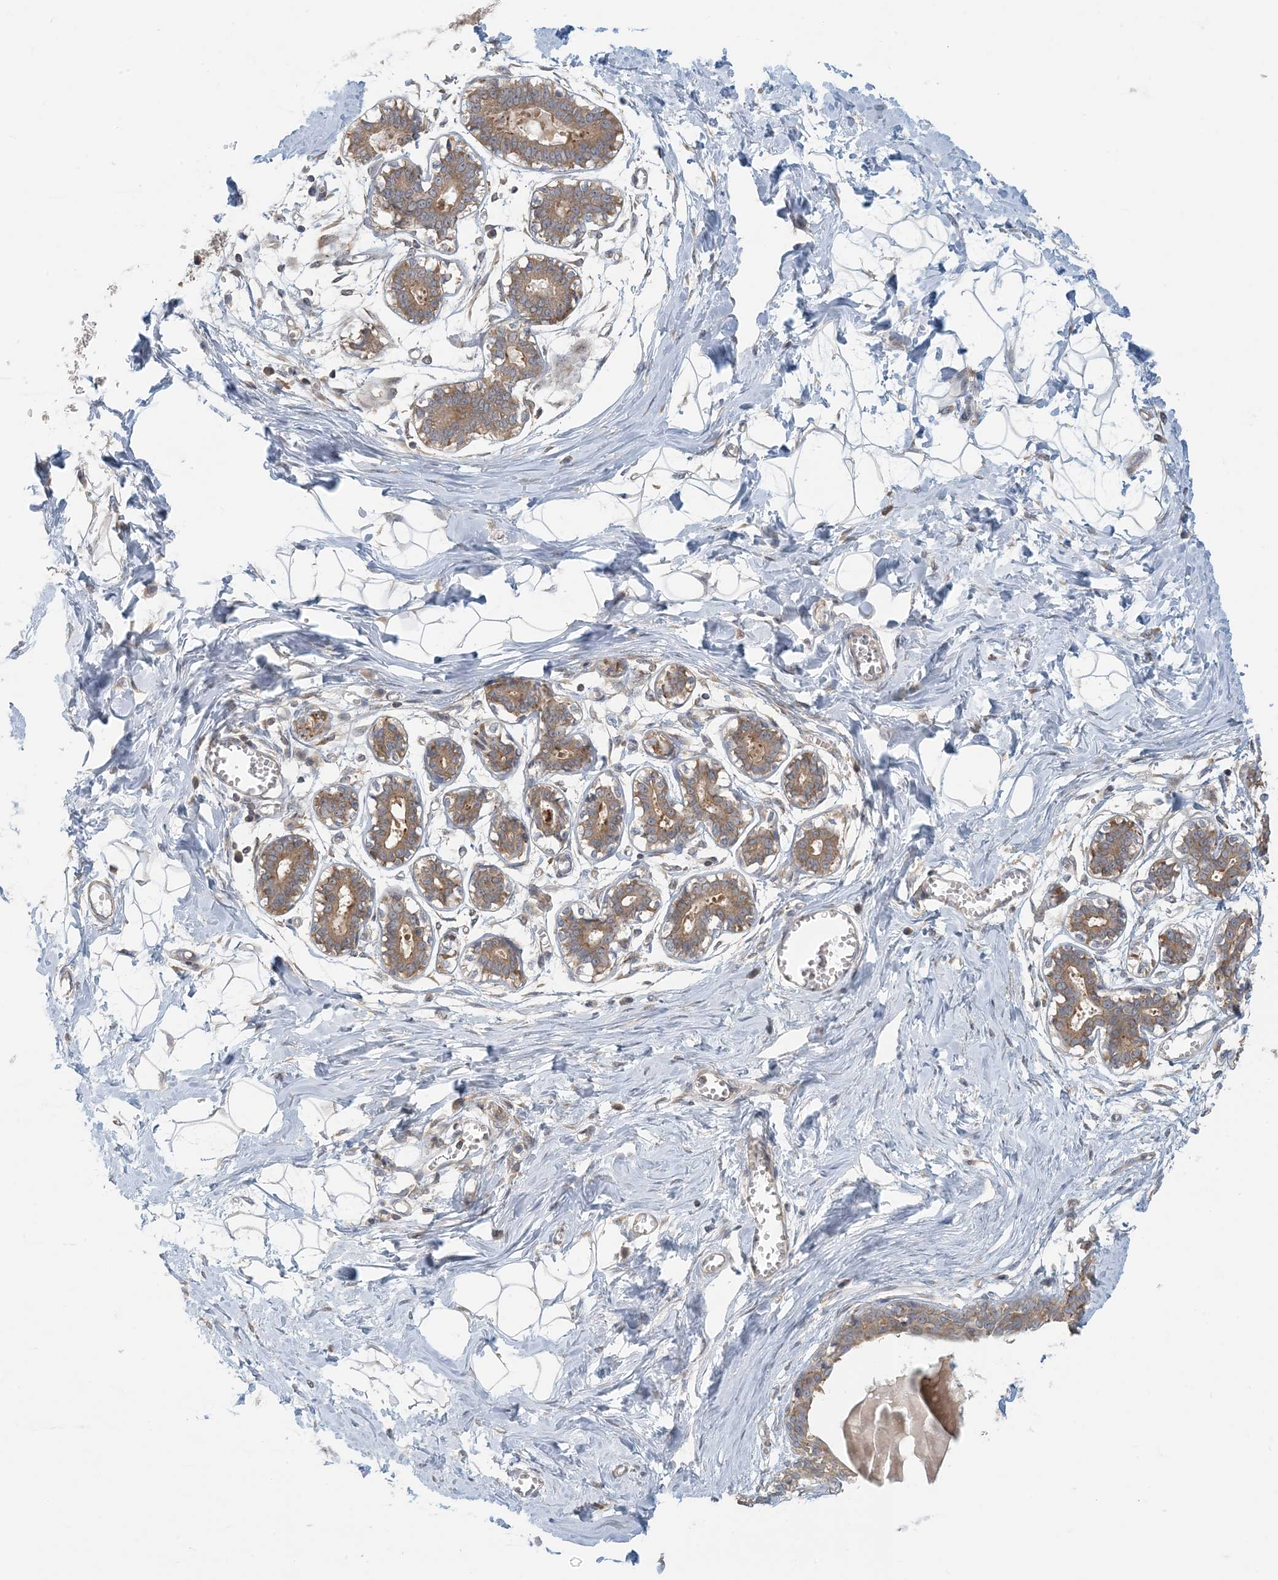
{"staining": {"intensity": "negative", "quantity": "none", "location": "none"}, "tissue": "breast", "cell_type": "Adipocytes", "image_type": "normal", "snomed": [{"axis": "morphology", "description": "Normal tissue, NOS"}, {"axis": "topography", "description": "Breast"}], "caption": "This is an immunohistochemistry (IHC) photomicrograph of normal breast. There is no expression in adipocytes.", "gene": "ATP13A2", "patient": {"sex": "female", "age": 27}}